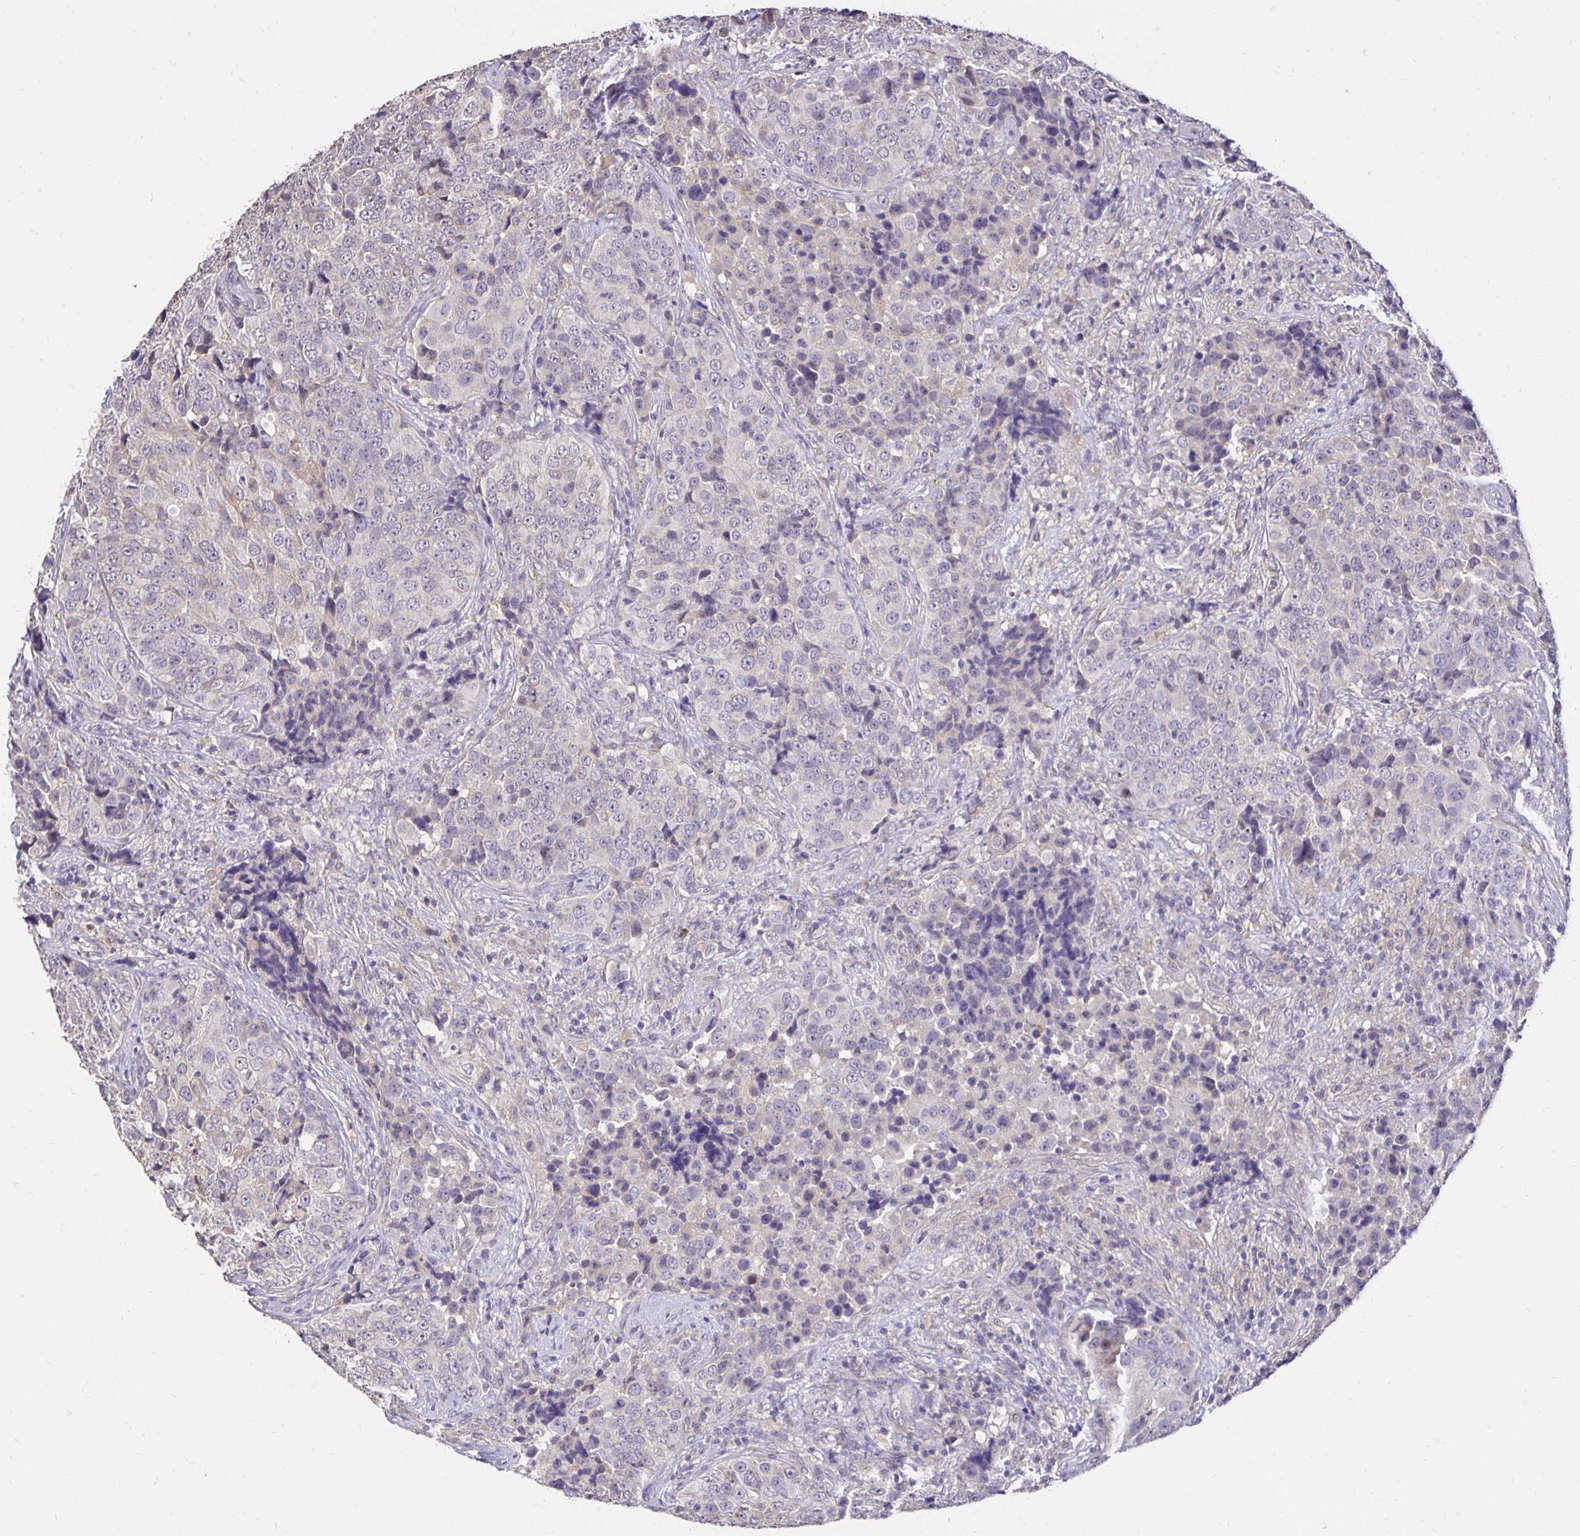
{"staining": {"intensity": "negative", "quantity": "none", "location": "none"}, "tissue": "urothelial cancer", "cell_type": "Tumor cells", "image_type": "cancer", "snomed": [{"axis": "morphology", "description": "Urothelial carcinoma, NOS"}, {"axis": "topography", "description": "Urinary bladder"}], "caption": "There is no significant staining in tumor cells of urothelial cancer.", "gene": "PNPLA3", "patient": {"sex": "male", "age": 52}}